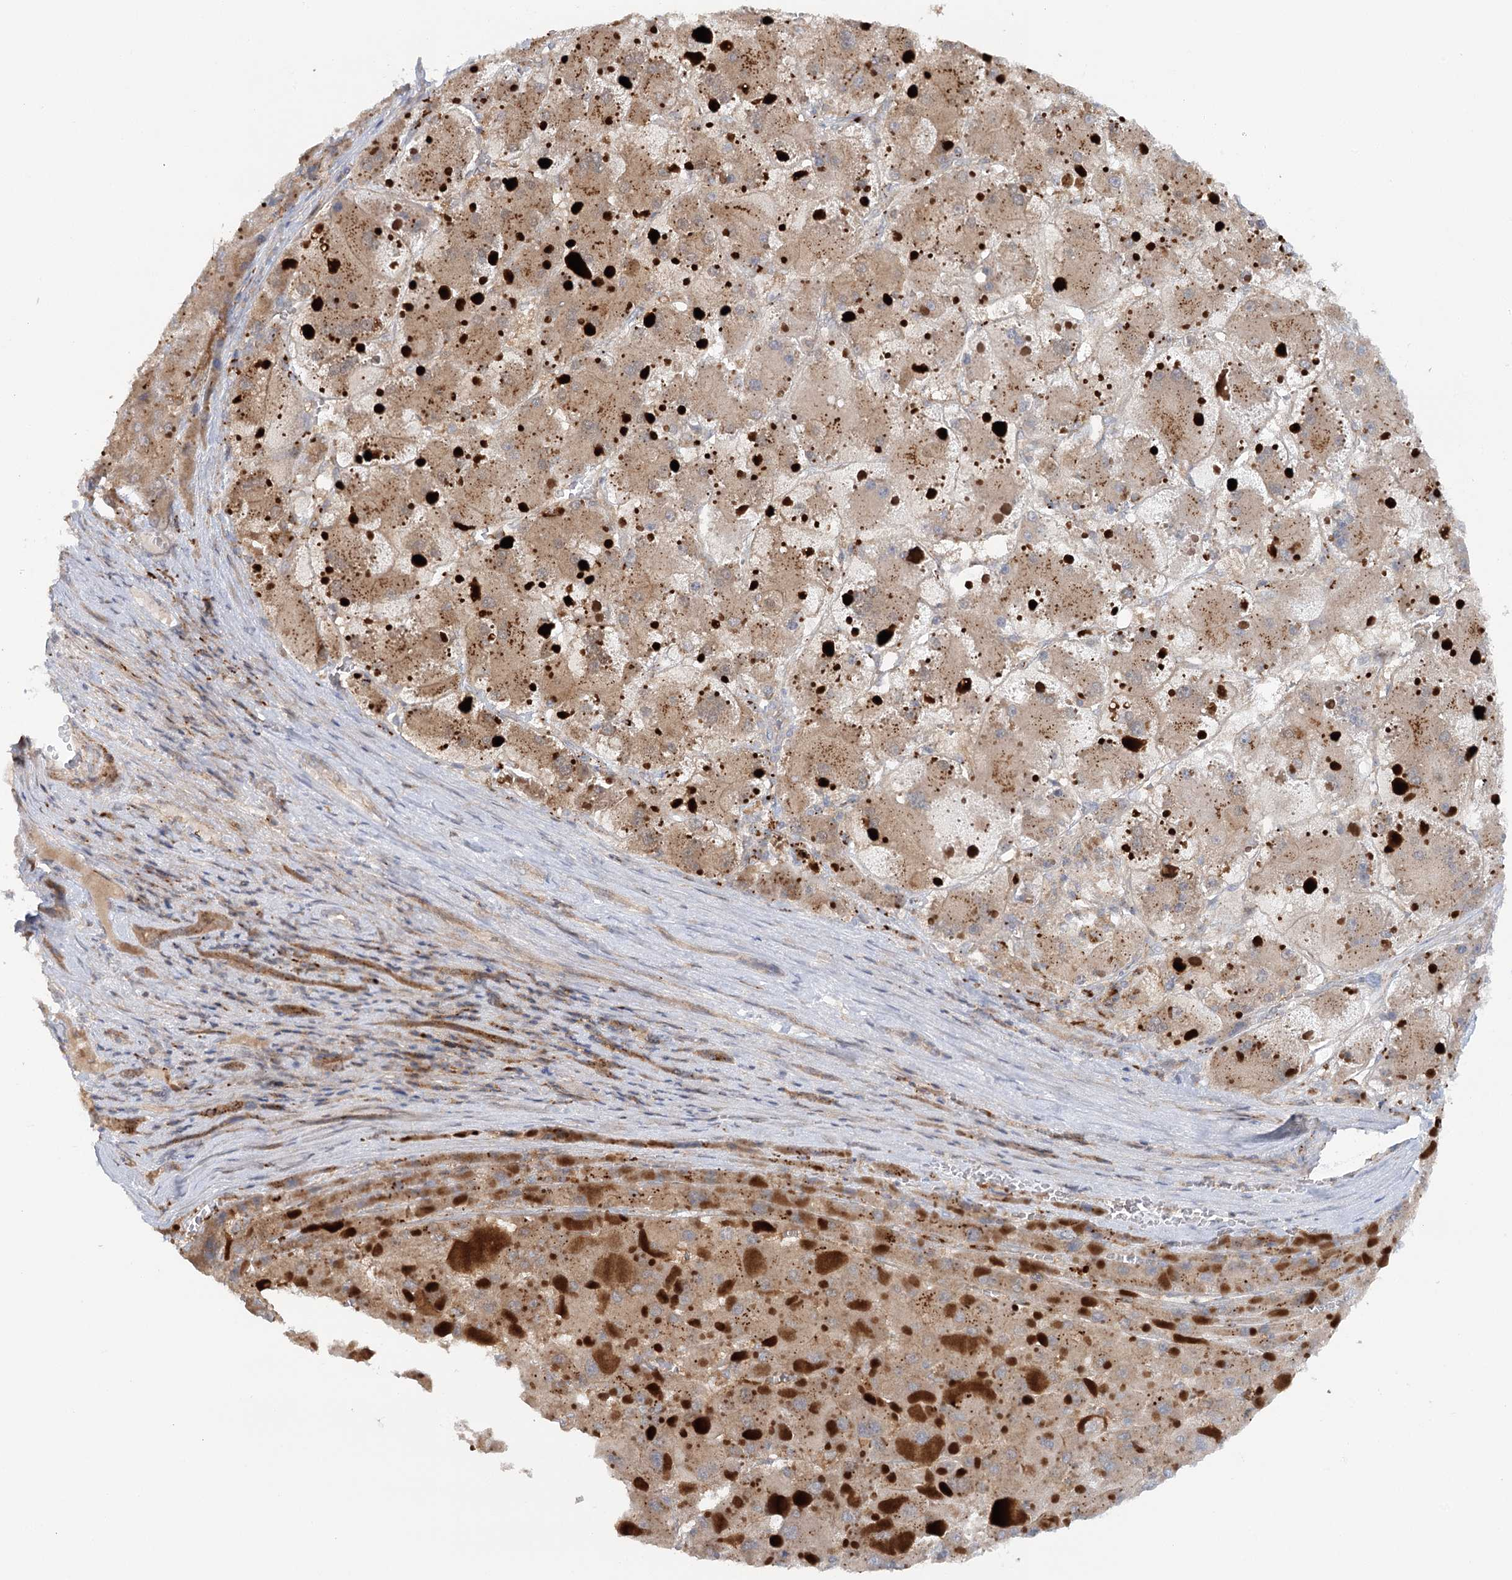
{"staining": {"intensity": "weak", "quantity": ">75%", "location": "cytoplasmic/membranous"}, "tissue": "liver cancer", "cell_type": "Tumor cells", "image_type": "cancer", "snomed": [{"axis": "morphology", "description": "Carcinoma, Hepatocellular, NOS"}, {"axis": "topography", "description": "Liver"}], "caption": "An image of hepatocellular carcinoma (liver) stained for a protein exhibits weak cytoplasmic/membranous brown staining in tumor cells.", "gene": "GBE1", "patient": {"sex": "female", "age": 73}}